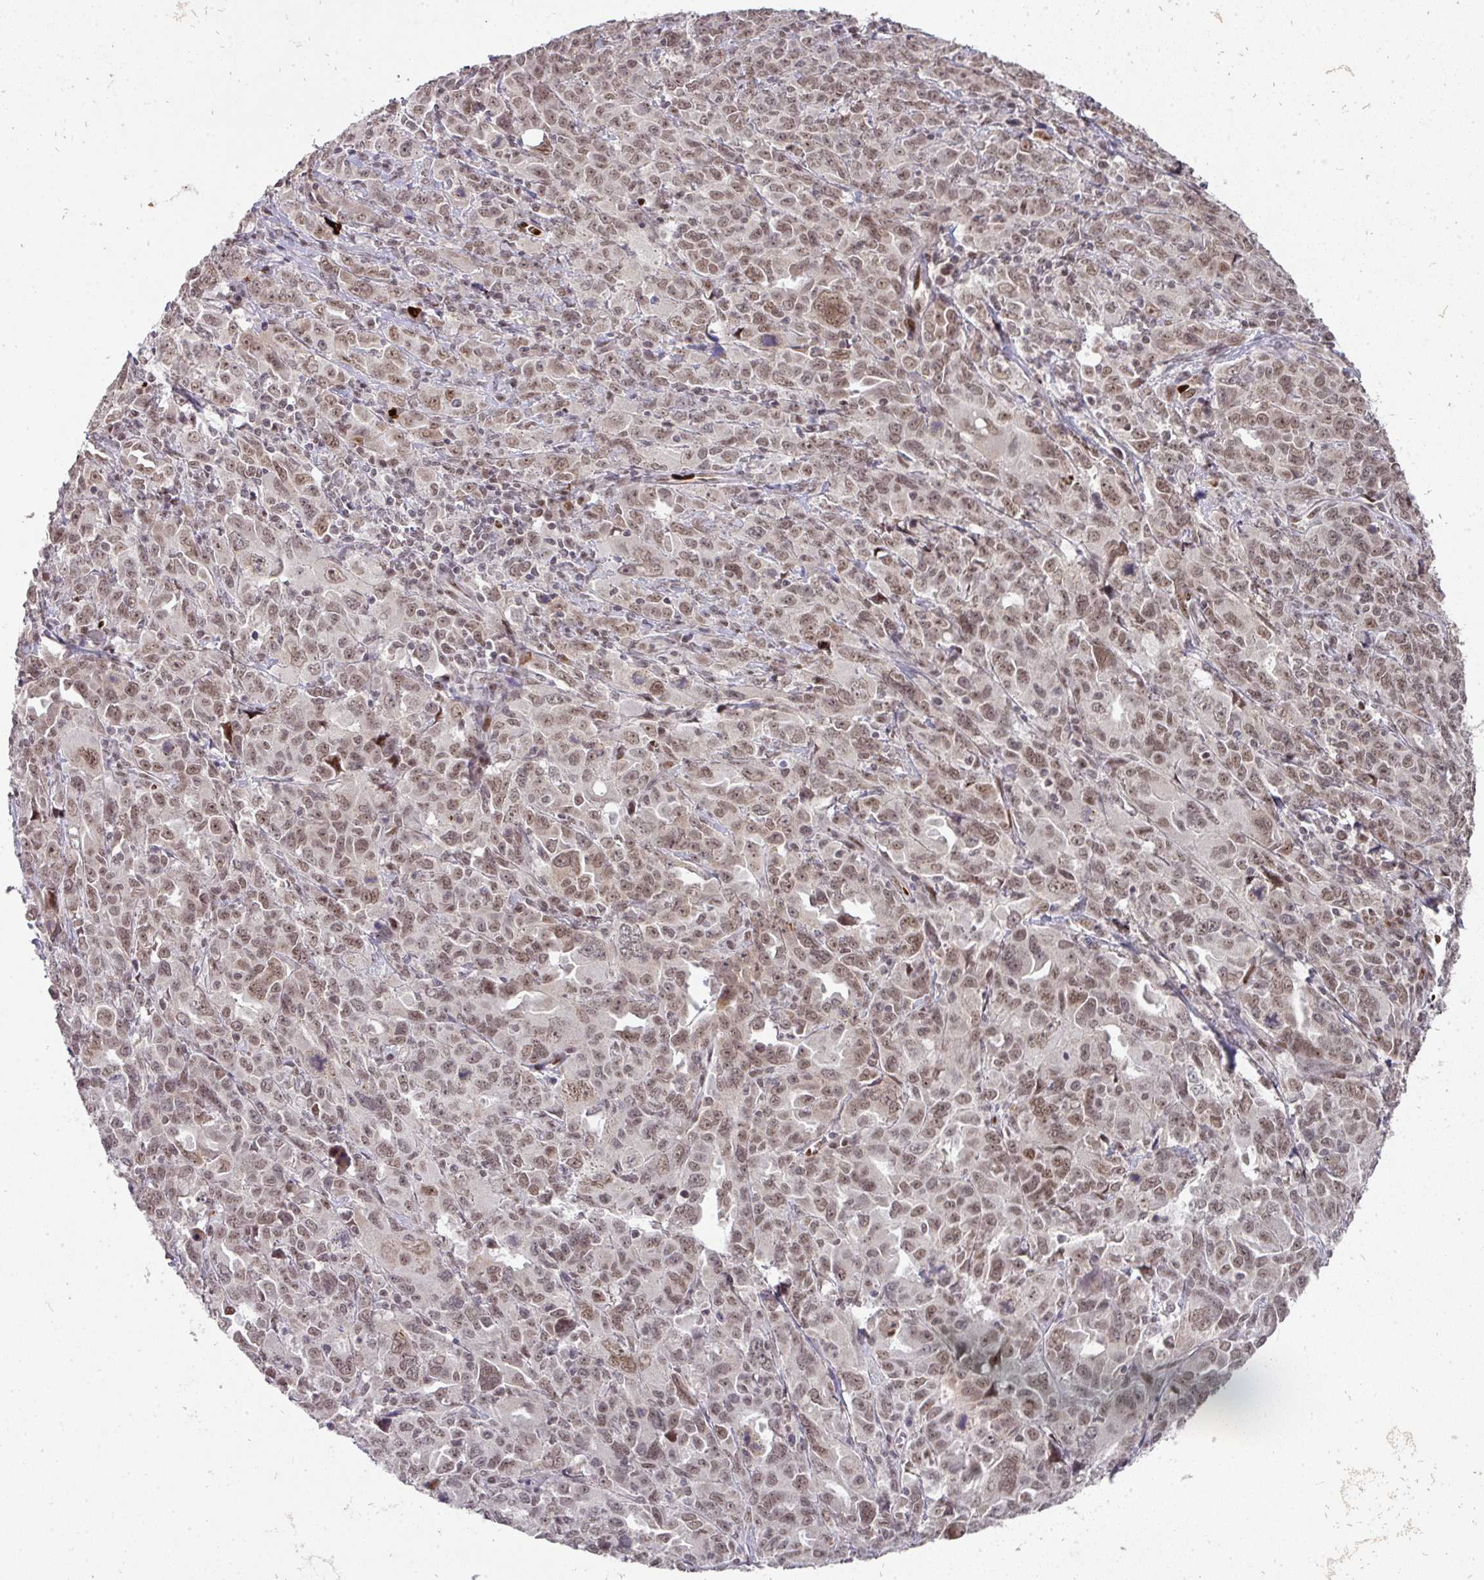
{"staining": {"intensity": "weak", "quantity": ">75%", "location": "nuclear"}, "tissue": "ovarian cancer", "cell_type": "Tumor cells", "image_type": "cancer", "snomed": [{"axis": "morphology", "description": "Adenocarcinoma, NOS"}, {"axis": "morphology", "description": "Carcinoma, endometroid"}, {"axis": "topography", "description": "Ovary"}], "caption": "Protein expression analysis of ovarian cancer shows weak nuclear expression in approximately >75% of tumor cells.", "gene": "NEIL1", "patient": {"sex": "female", "age": 72}}